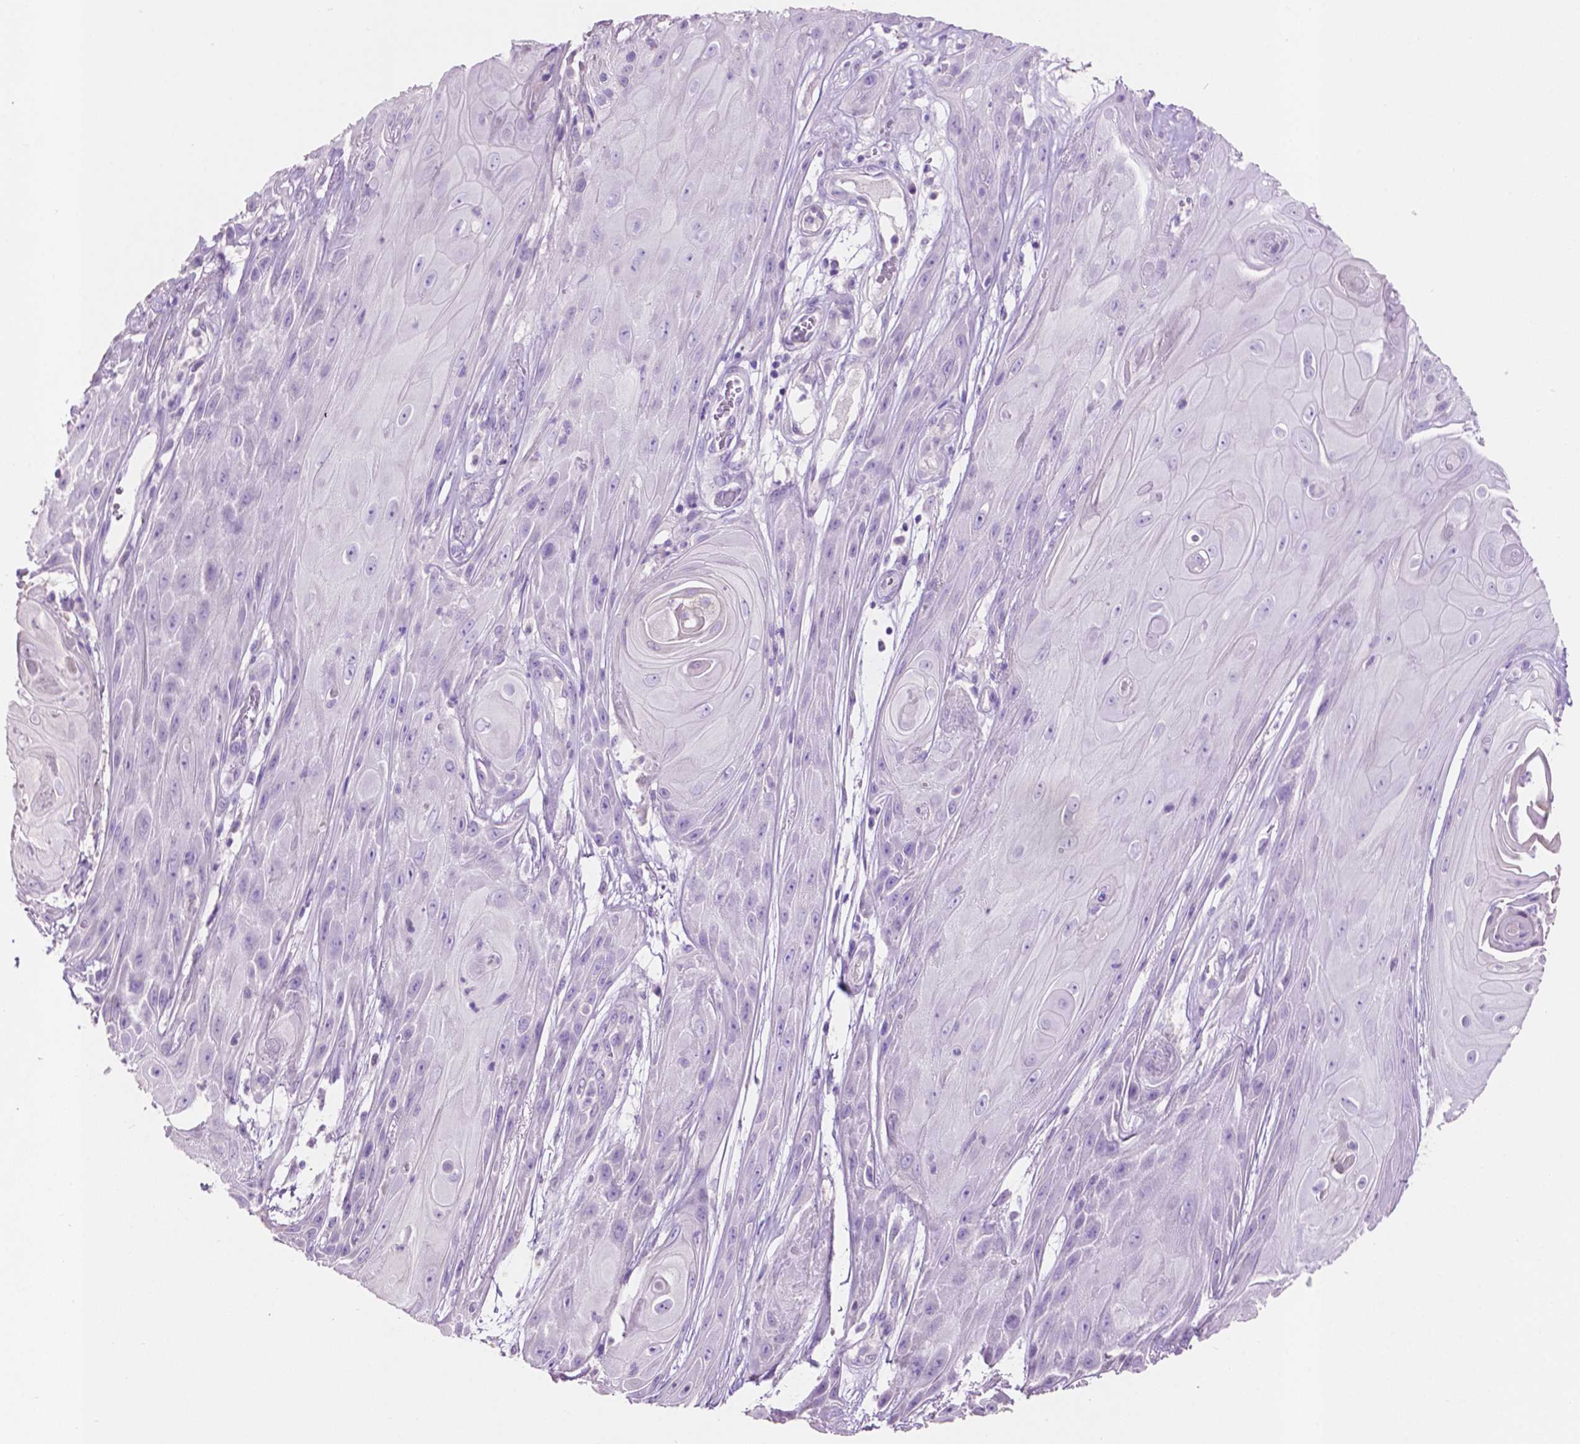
{"staining": {"intensity": "negative", "quantity": "none", "location": "none"}, "tissue": "skin cancer", "cell_type": "Tumor cells", "image_type": "cancer", "snomed": [{"axis": "morphology", "description": "Squamous cell carcinoma, NOS"}, {"axis": "topography", "description": "Skin"}], "caption": "Histopathology image shows no protein staining in tumor cells of skin cancer tissue.", "gene": "CLDN17", "patient": {"sex": "male", "age": 62}}